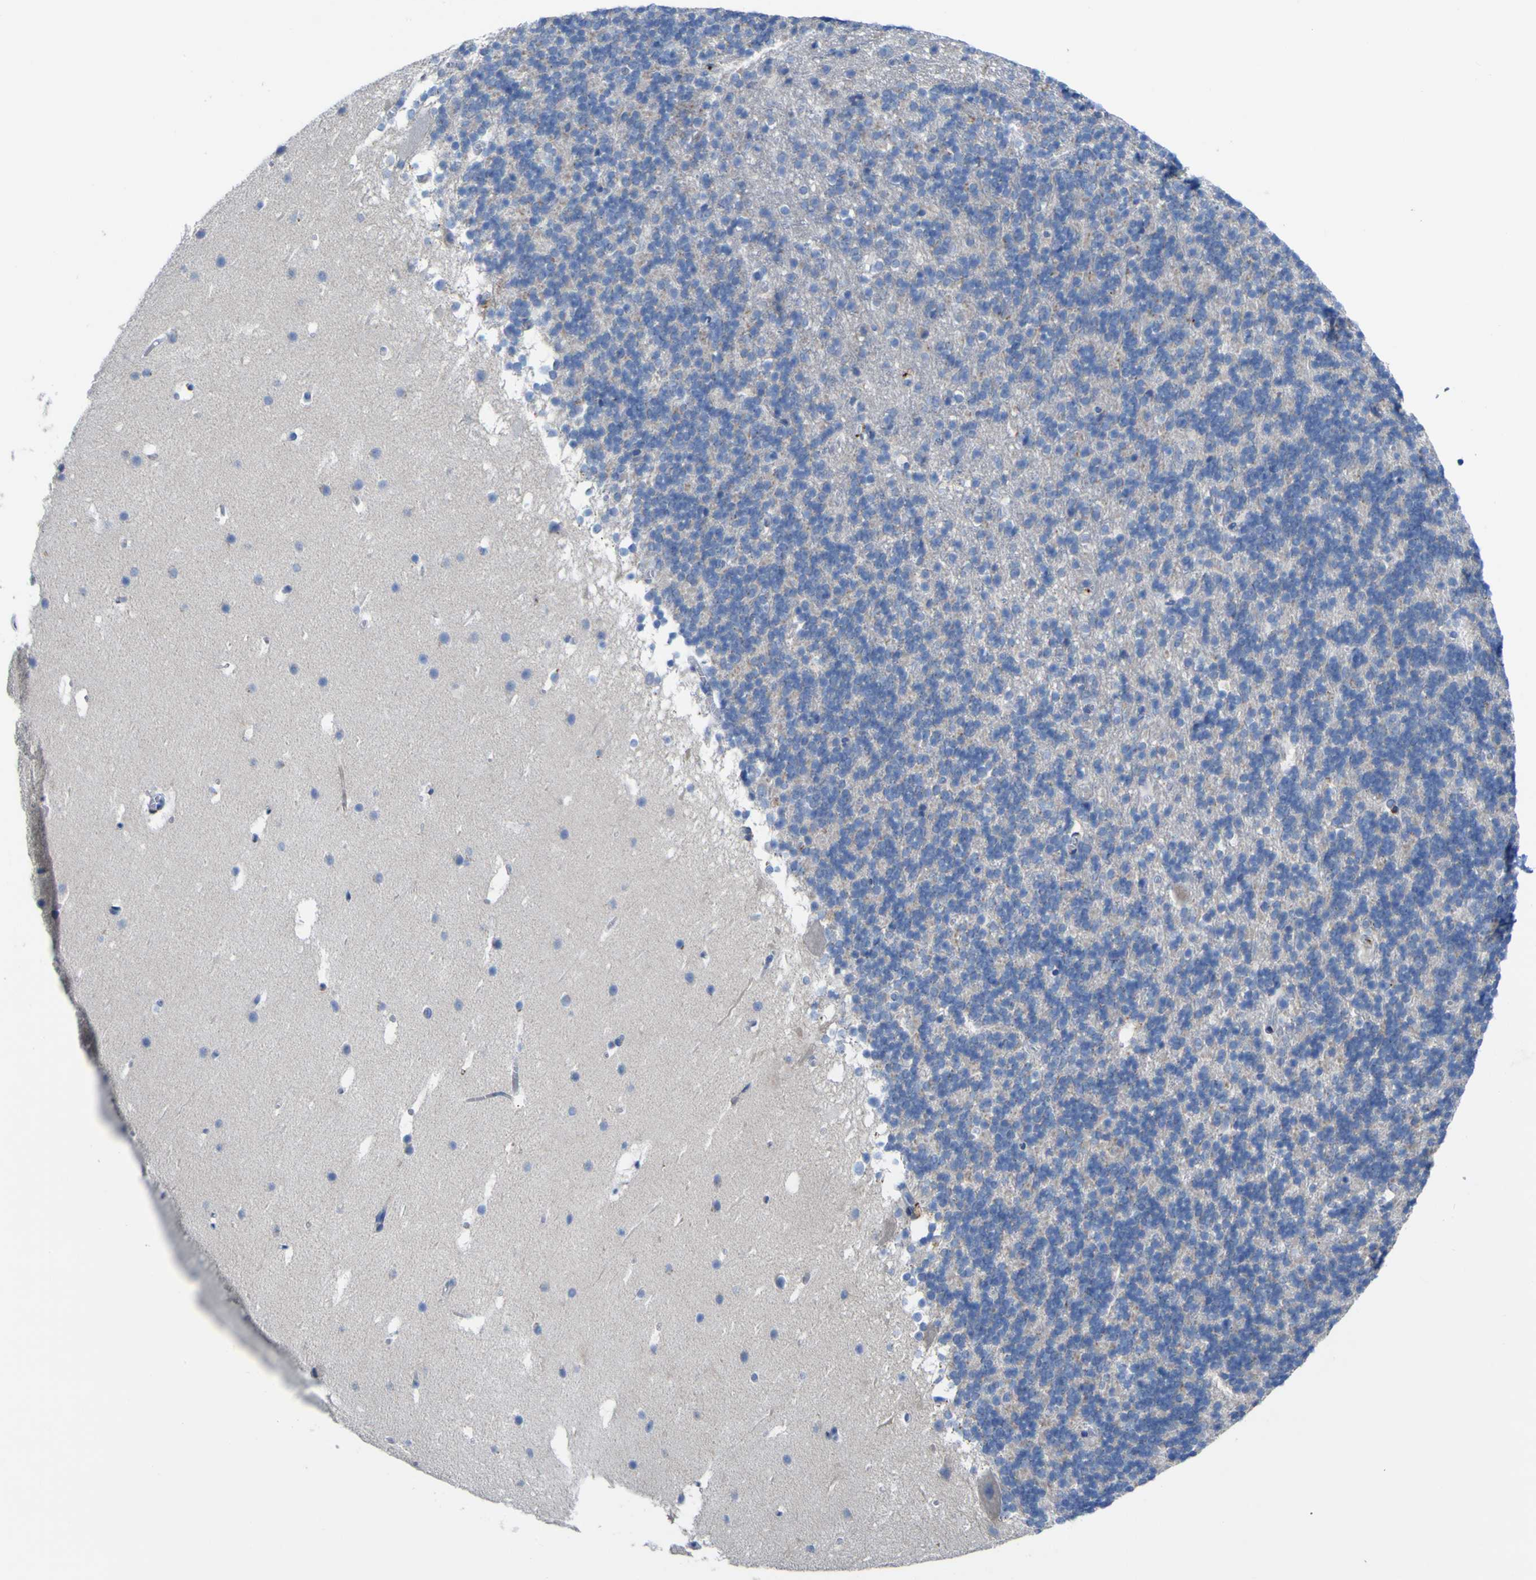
{"staining": {"intensity": "negative", "quantity": "none", "location": "none"}, "tissue": "cerebellum", "cell_type": "Cells in granular layer", "image_type": "normal", "snomed": [{"axis": "morphology", "description": "Normal tissue, NOS"}, {"axis": "topography", "description": "Cerebellum"}], "caption": "The IHC micrograph has no significant expression in cells in granular layer of cerebellum.", "gene": "PTPRF", "patient": {"sex": "male", "age": 45}}